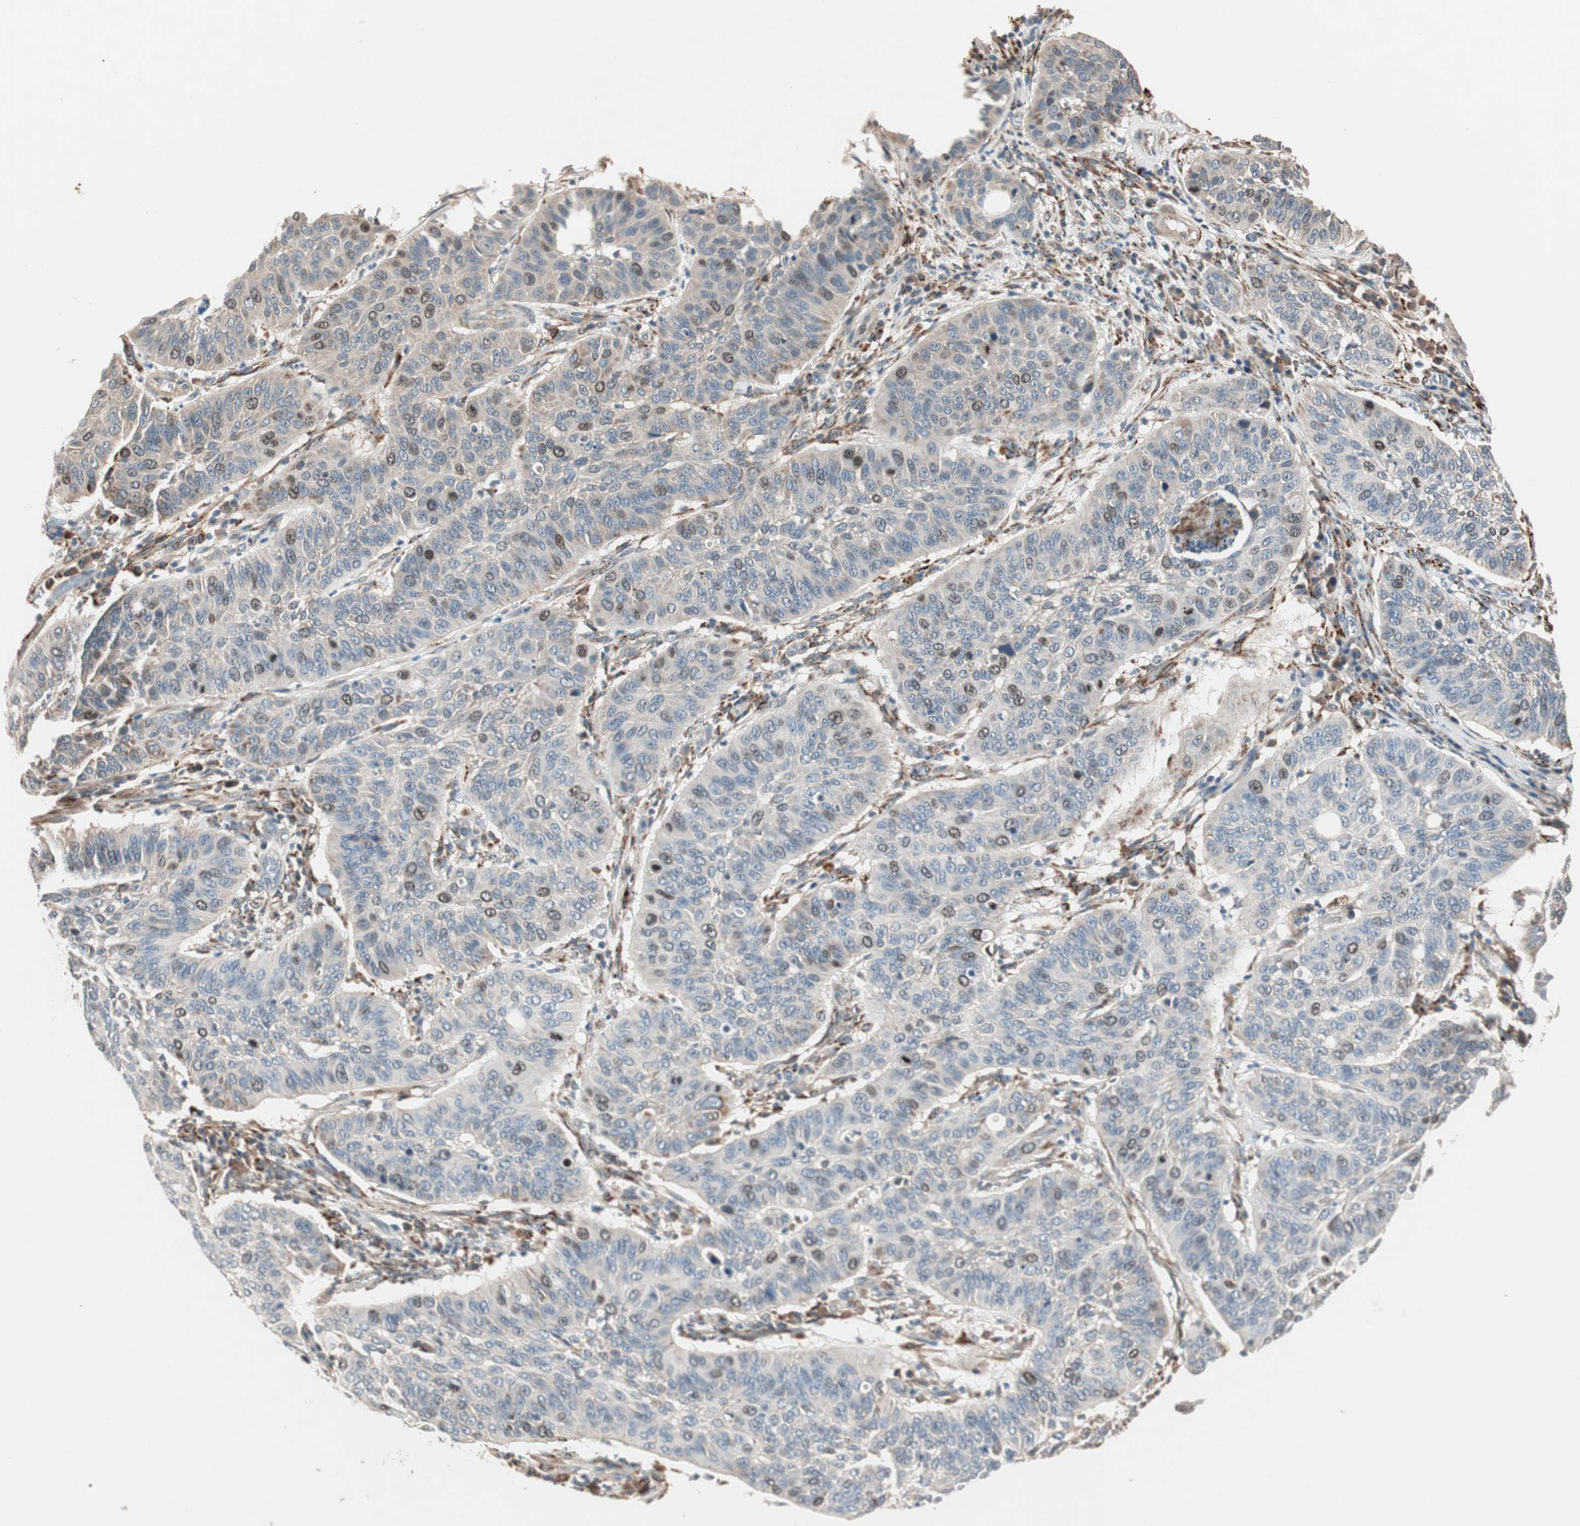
{"staining": {"intensity": "weak", "quantity": ">75%", "location": "cytoplasmic/membranous,nuclear"}, "tissue": "cervical cancer", "cell_type": "Tumor cells", "image_type": "cancer", "snomed": [{"axis": "morphology", "description": "Squamous cell carcinoma, NOS"}, {"axis": "topography", "description": "Cervix"}], "caption": "Cervical cancer (squamous cell carcinoma) stained with a protein marker exhibits weak staining in tumor cells.", "gene": "NFRKB", "patient": {"sex": "female", "age": 39}}